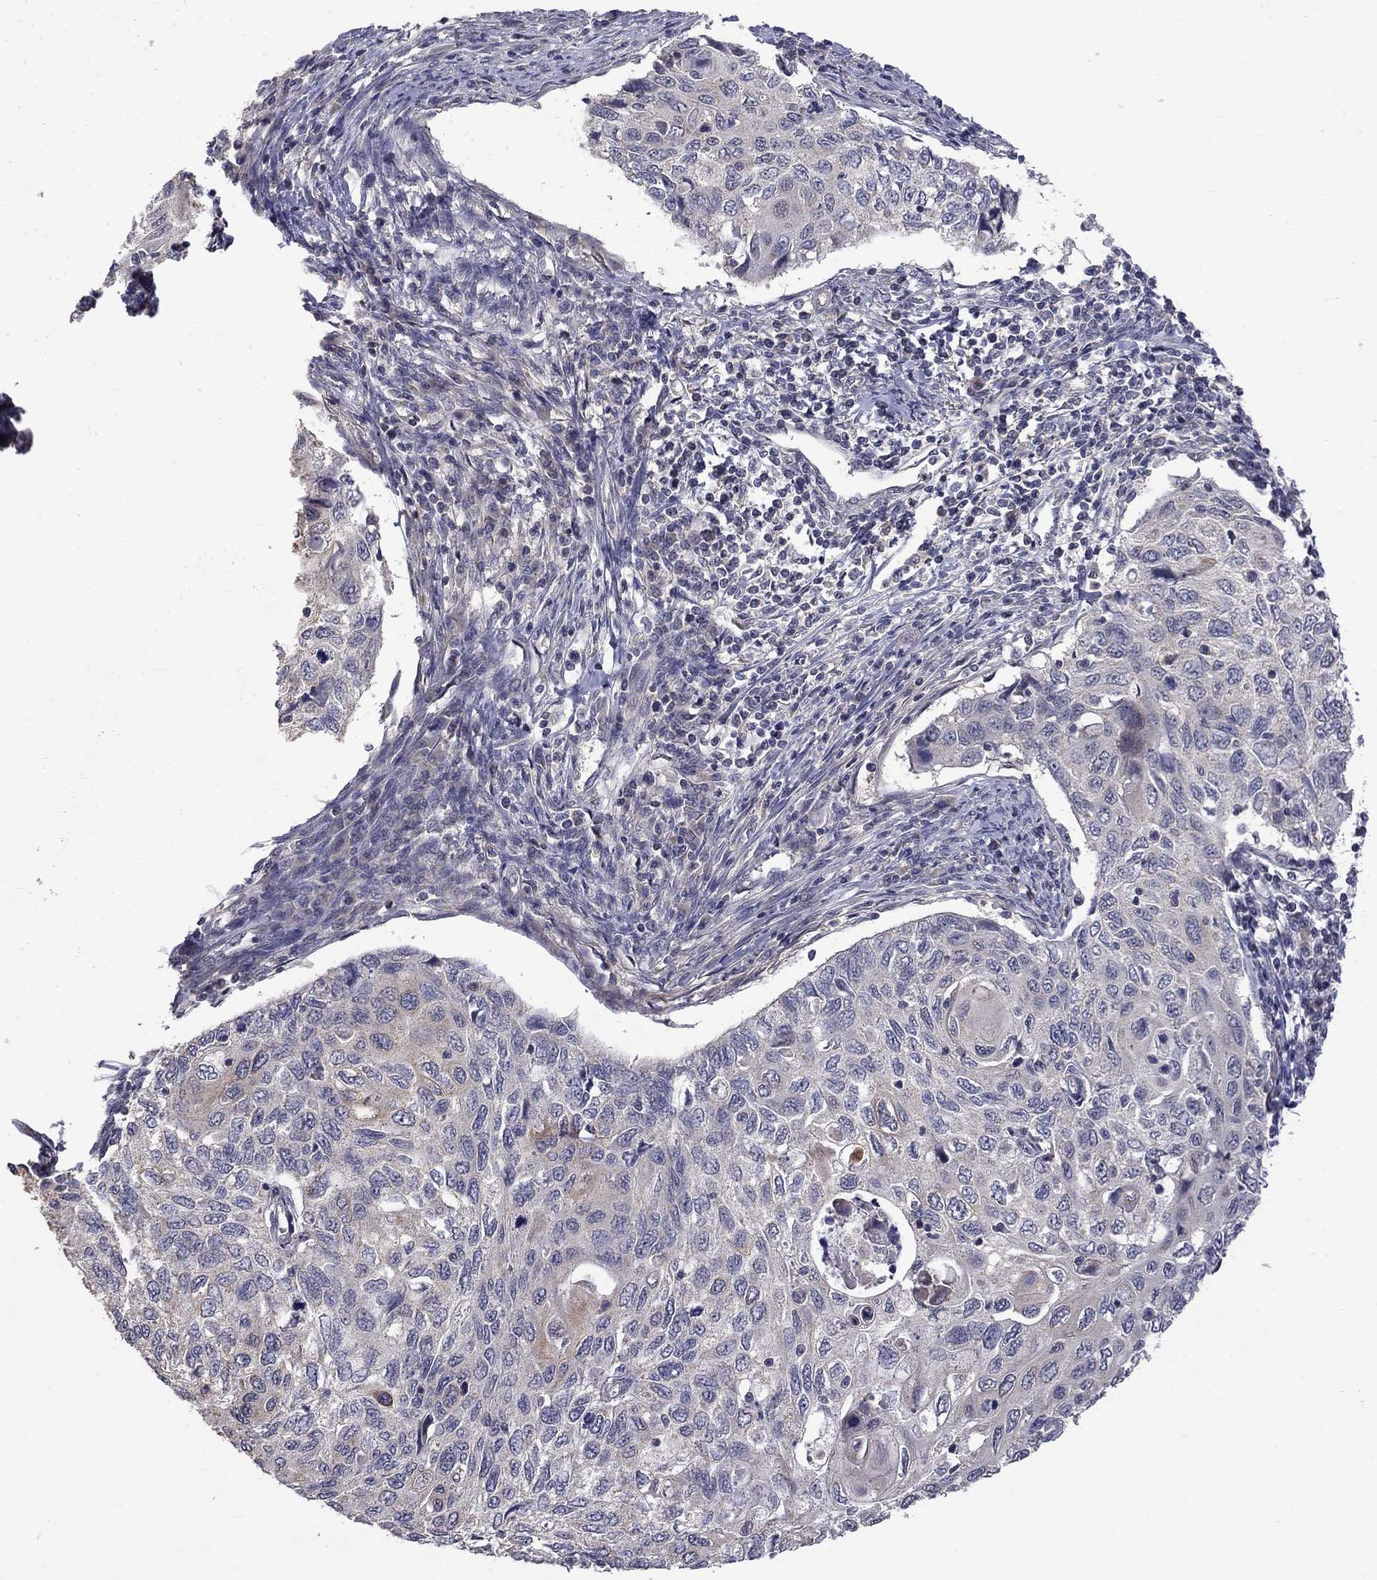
{"staining": {"intensity": "weak", "quantity": "<25%", "location": "cytoplasmic/membranous"}, "tissue": "cervical cancer", "cell_type": "Tumor cells", "image_type": "cancer", "snomed": [{"axis": "morphology", "description": "Squamous cell carcinoma, NOS"}, {"axis": "topography", "description": "Cervix"}], "caption": "Immunohistochemistry micrograph of neoplastic tissue: human squamous cell carcinoma (cervical) stained with DAB shows no significant protein positivity in tumor cells. (DAB immunohistochemistry (IHC) with hematoxylin counter stain).", "gene": "SLC39A14", "patient": {"sex": "female", "age": 70}}